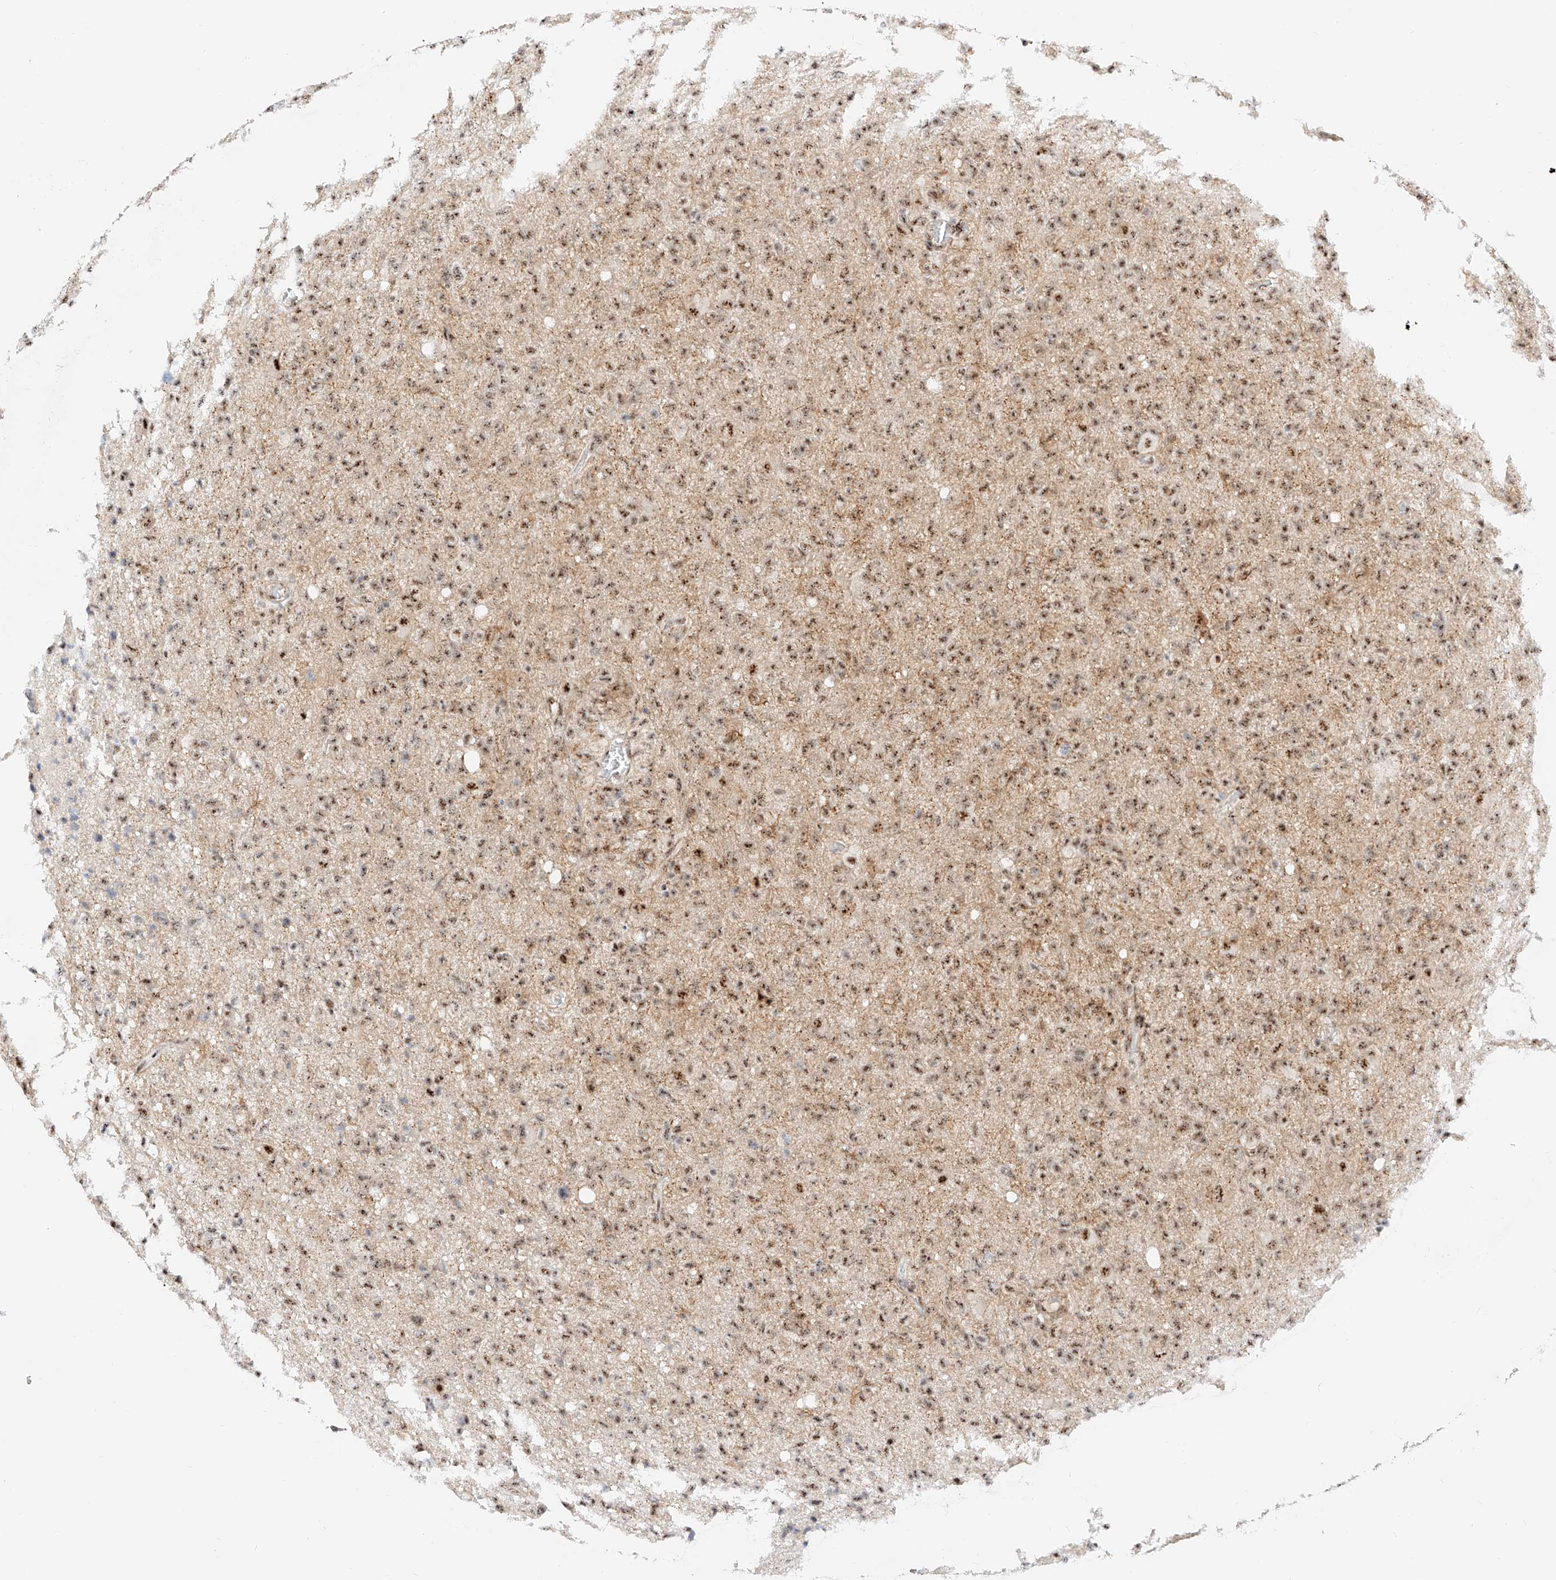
{"staining": {"intensity": "moderate", "quantity": ">75%", "location": "nuclear"}, "tissue": "glioma", "cell_type": "Tumor cells", "image_type": "cancer", "snomed": [{"axis": "morphology", "description": "Glioma, malignant, High grade"}, {"axis": "topography", "description": "Brain"}], "caption": "Immunohistochemistry micrograph of neoplastic tissue: human glioma stained using IHC demonstrates medium levels of moderate protein expression localized specifically in the nuclear of tumor cells, appearing as a nuclear brown color.", "gene": "ATXN7L2", "patient": {"sex": "female", "age": 57}}